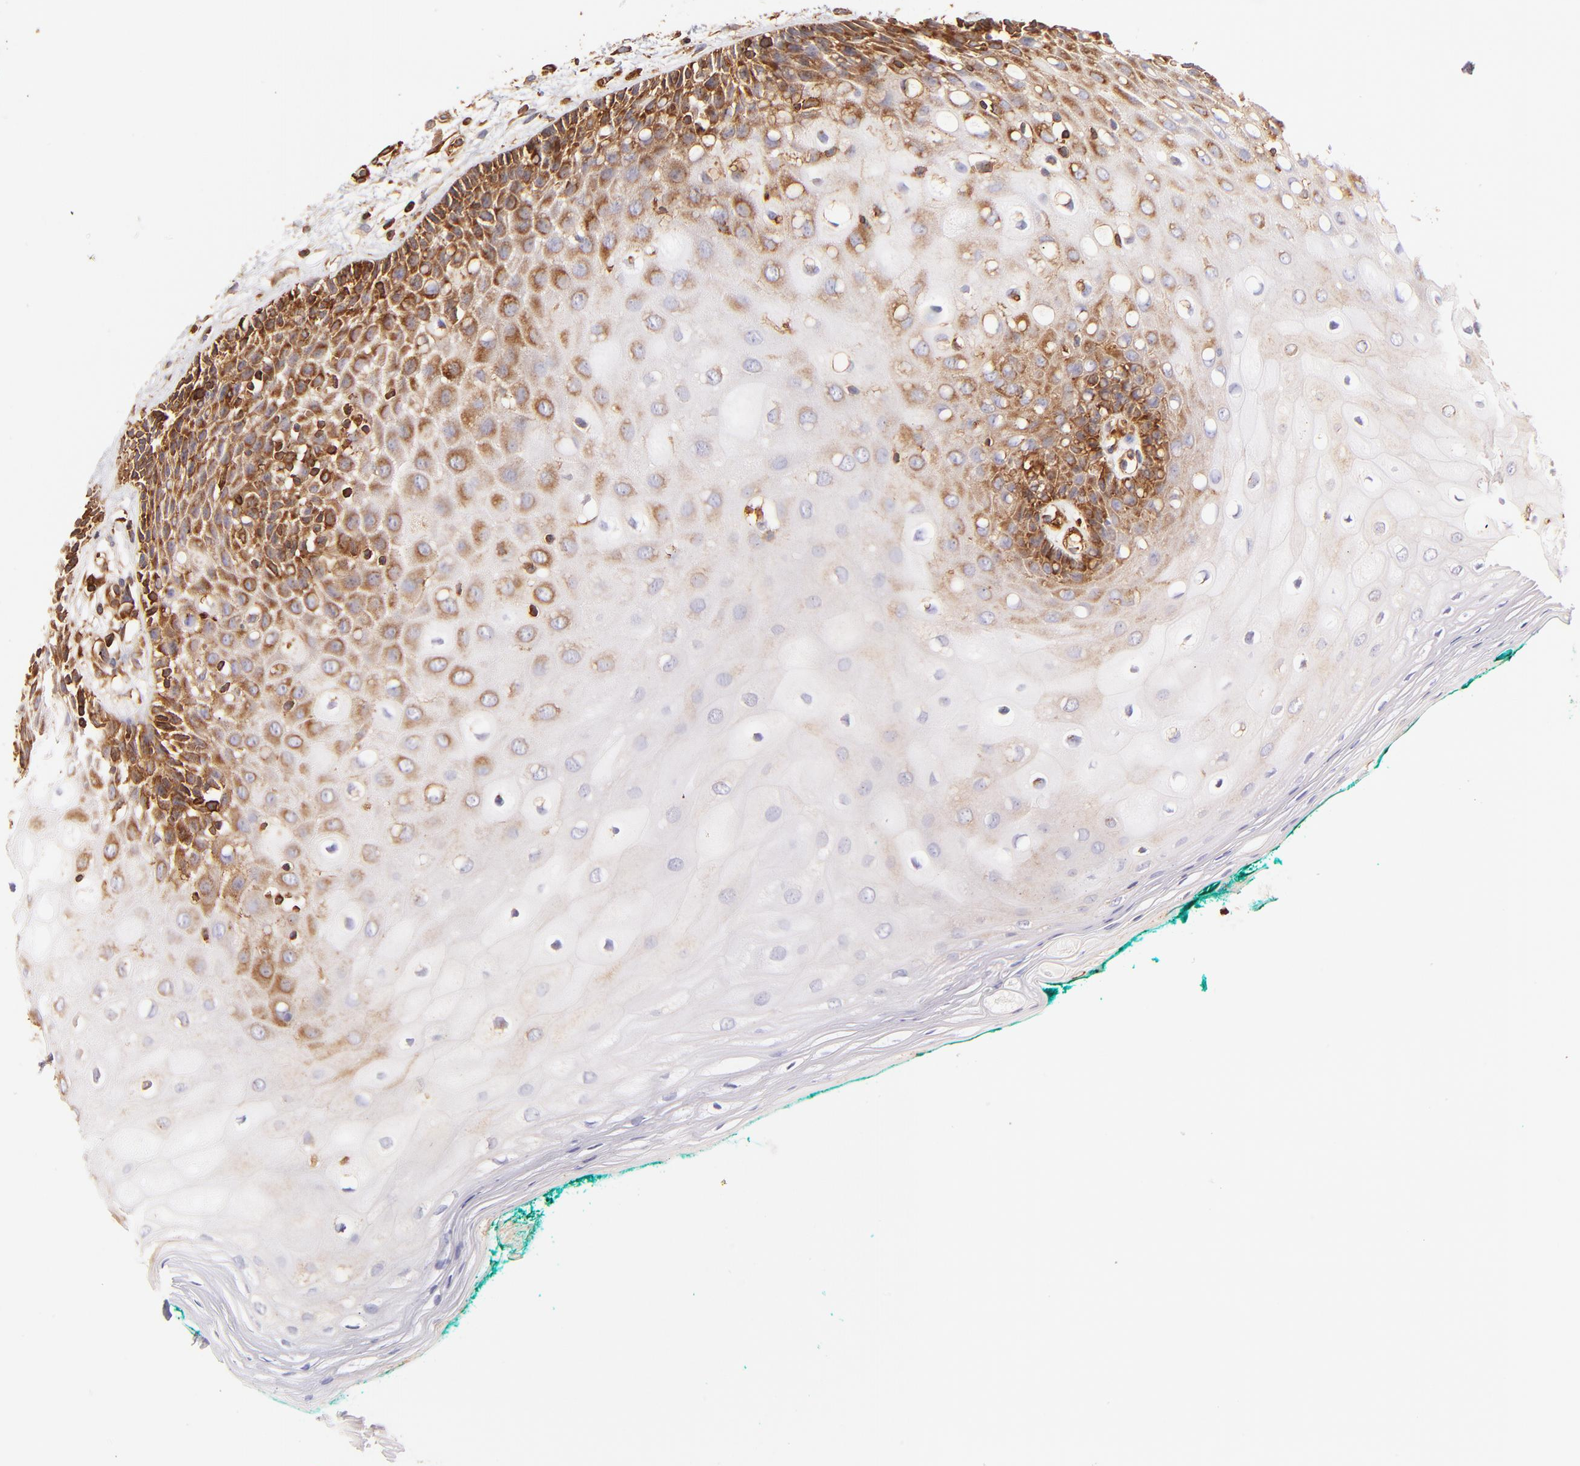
{"staining": {"intensity": "strong", "quantity": "25%-75%", "location": "cytoplasmic/membranous"}, "tissue": "oral mucosa", "cell_type": "Squamous epithelial cells", "image_type": "normal", "snomed": [{"axis": "morphology", "description": "Normal tissue, NOS"}, {"axis": "morphology", "description": "Squamous cell carcinoma, NOS"}, {"axis": "topography", "description": "Skeletal muscle"}, {"axis": "topography", "description": "Oral tissue"}, {"axis": "topography", "description": "Head-Neck"}], "caption": "Unremarkable oral mucosa displays strong cytoplasmic/membranous expression in about 25%-75% of squamous epithelial cells, visualized by immunohistochemistry.", "gene": "FLNA", "patient": {"sex": "female", "age": 84}}